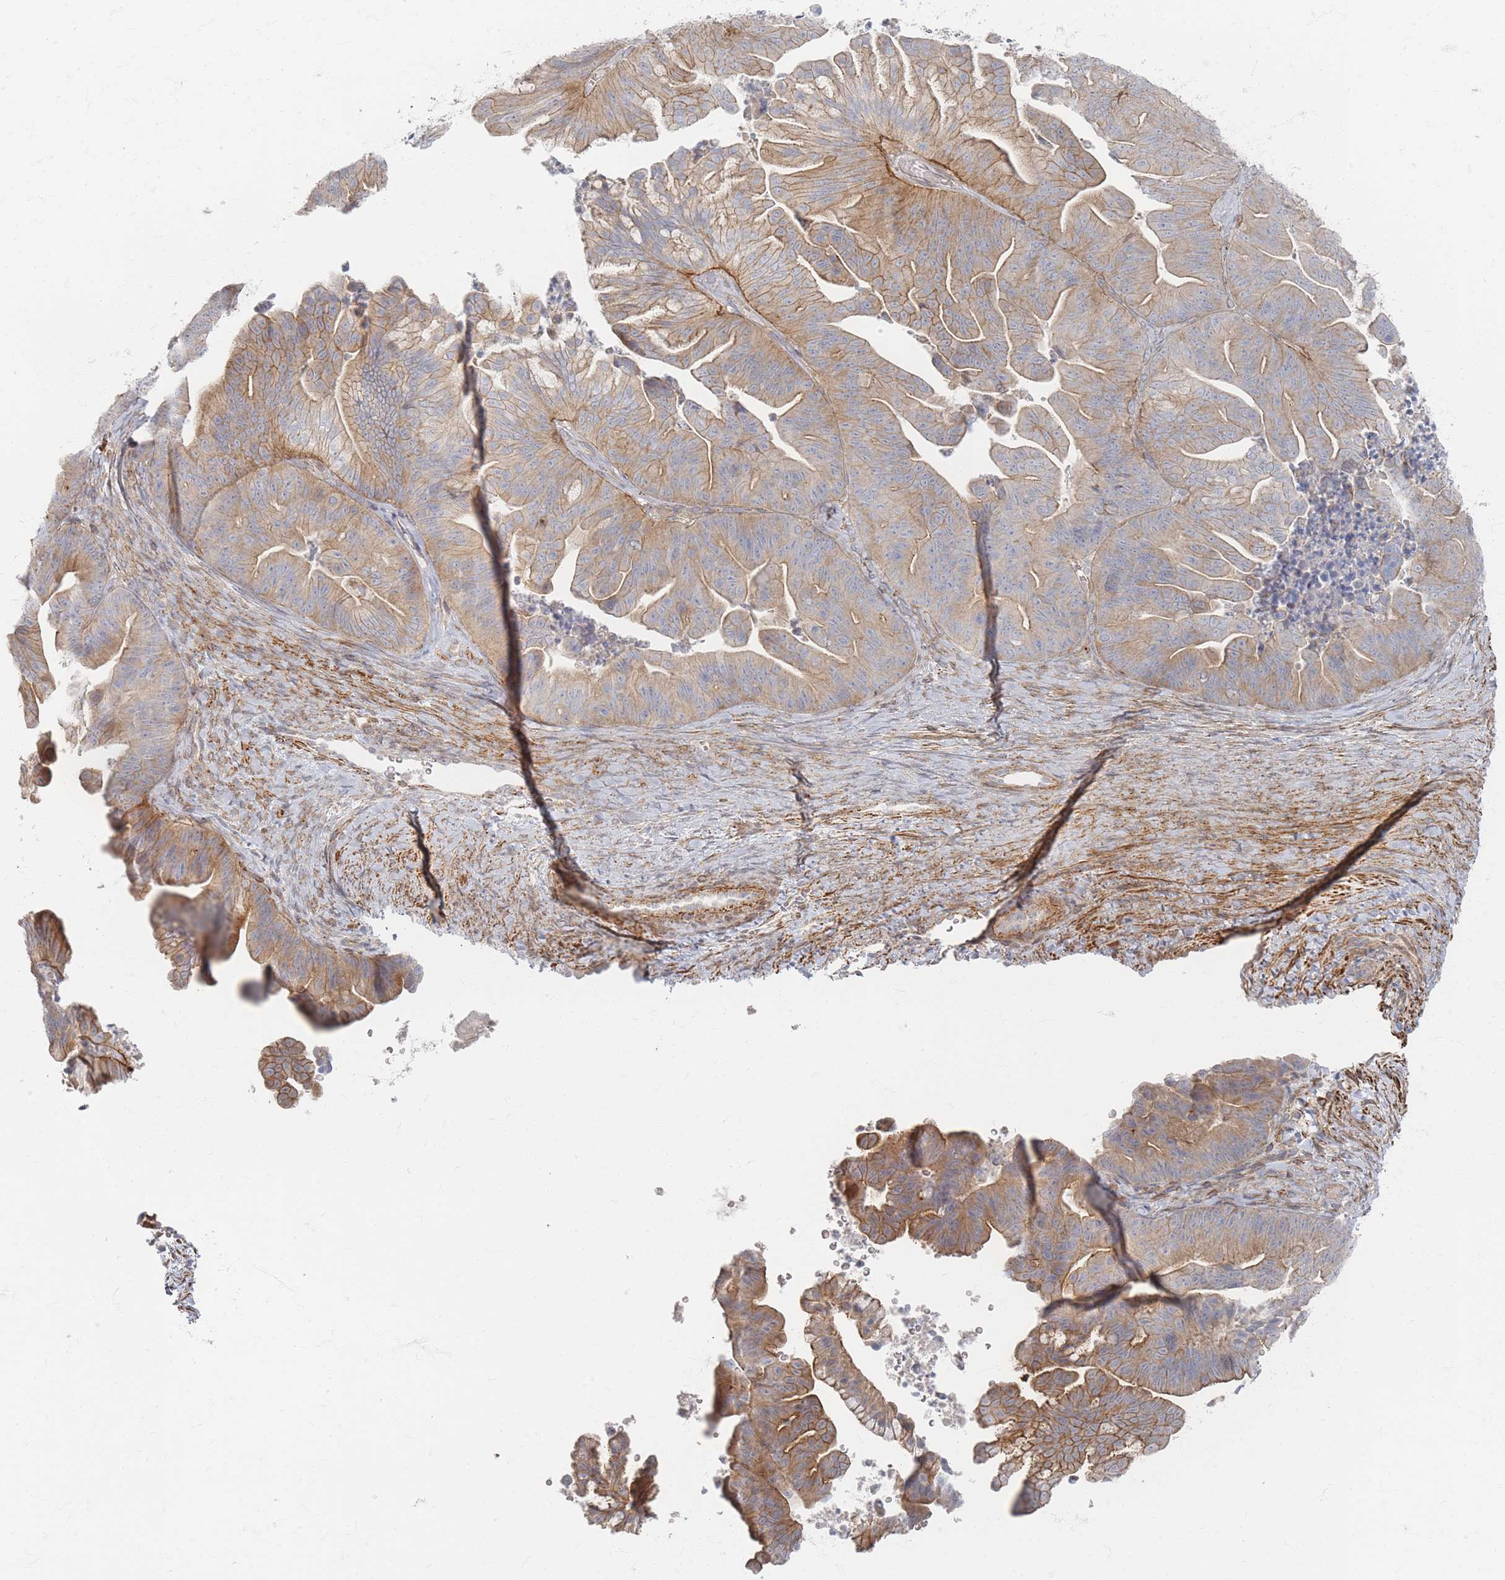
{"staining": {"intensity": "moderate", "quantity": ">75%", "location": "cytoplasmic/membranous"}, "tissue": "ovarian cancer", "cell_type": "Tumor cells", "image_type": "cancer", "snomed": [{"axis": "morphology", "description": "Cystadenocarcinoma, mucinous, NOS"}, {"axis": "topography", "description": "Ovary"}], "caption": "Protein staining of ovarian cancer (mucinous cystadenocarcinoma) tissue demonstrates moderate cytoplasmic/membranous staining in about >75% of tumor cells. (DAB (3,3'-diaminobenzidine) IHC, brown staining for protein, blue staining for nuclei).", "gene": "ZNF852", "patient": {"sex": "female", "age": 67}}